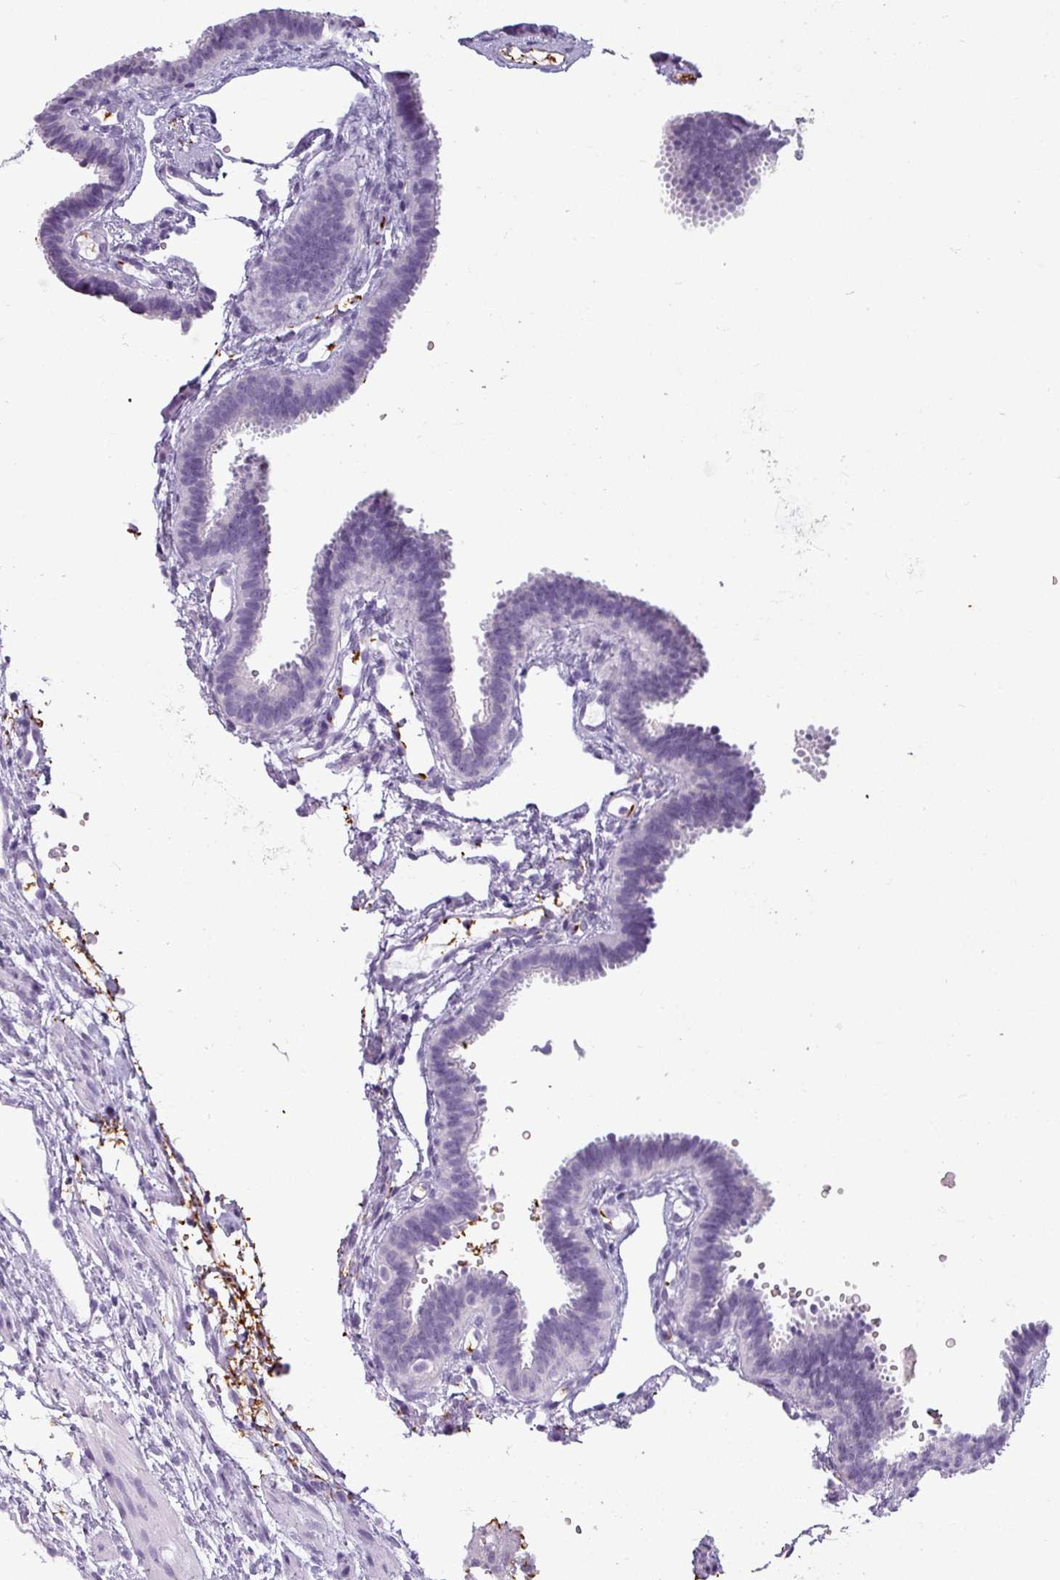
{"staining": {"intensity": "negative", "quantity": "none", "location": "none"}, "tissue": "fallopian tube", "cell_type": "Glandular cells", "image_type": "normal", "snomed": [{"axis": "morphology", "description": "Normal tissue, NOS"}, {"axis": "topography", "description": "Fallopian tube"}], "caption": "IHC micrograph of normal human fallopian tube stained for a protein (brown), which reveals no expression in glandular cells.", "gene": "SLC26A9", "patient": {"sex": "female", "age": 37}}